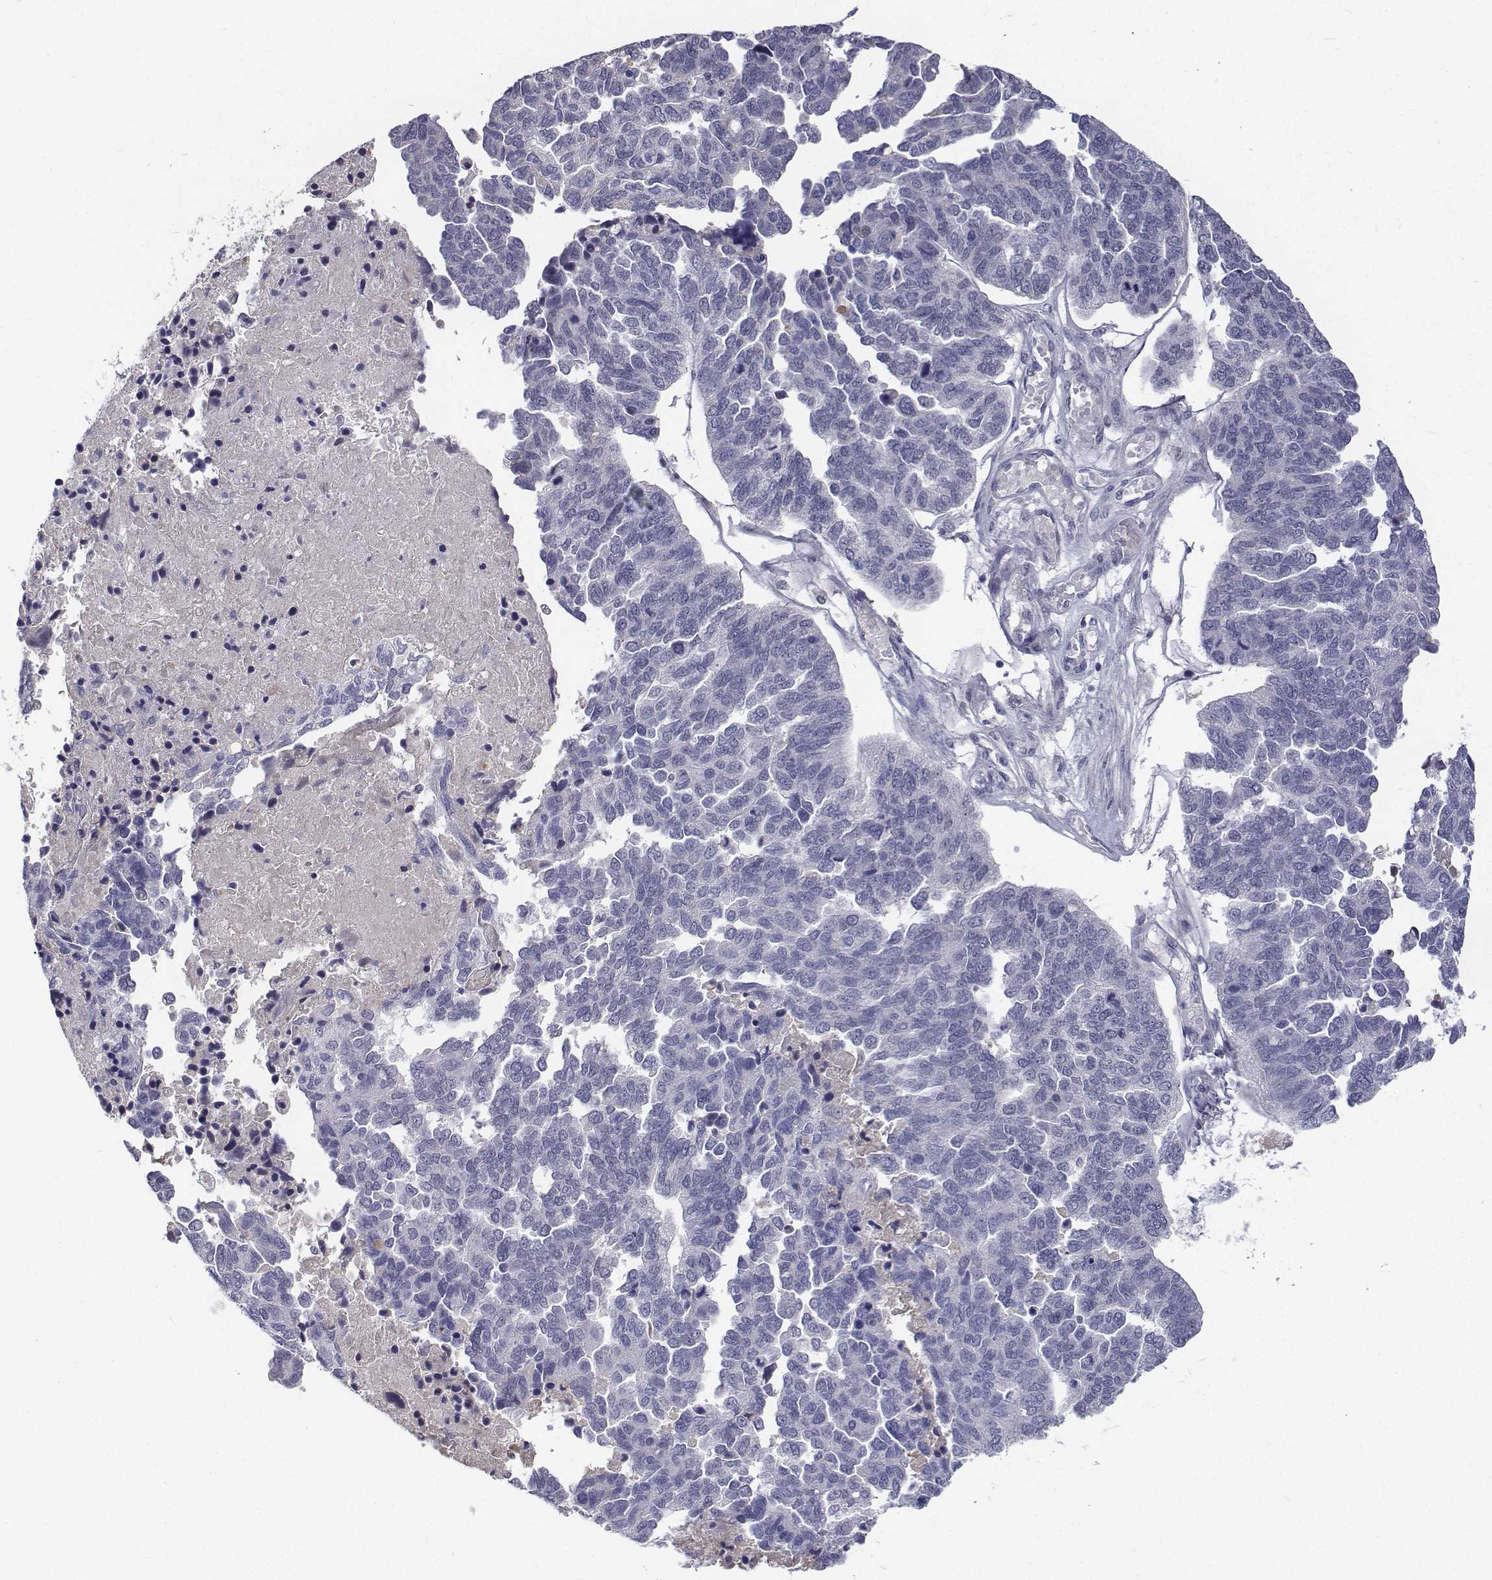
{"staining": {"intensity": "negative", "quantity": "none", "location": "none"}, "tissue": "ovarian cancer", "cell_type": "Tumor cells", "image_type": "cancer", "snomed": [{"axis": "morphology", "description": "Cystadenocarcinoma, serous, NOS"}, {"axis": "topography", "description": "Ovary"}], "caption": "Immunohistochemistry (IHC) histopathology image of neoplastic tissue: human ovarian cancer (serous cystadenocarcinoma) stained with DAB (3,3'-diaminobenzidine) exhibits no significant protein staining in tumor cells.", "gene": "ATRX", "patient": {"sex": "female", "age": 64}}